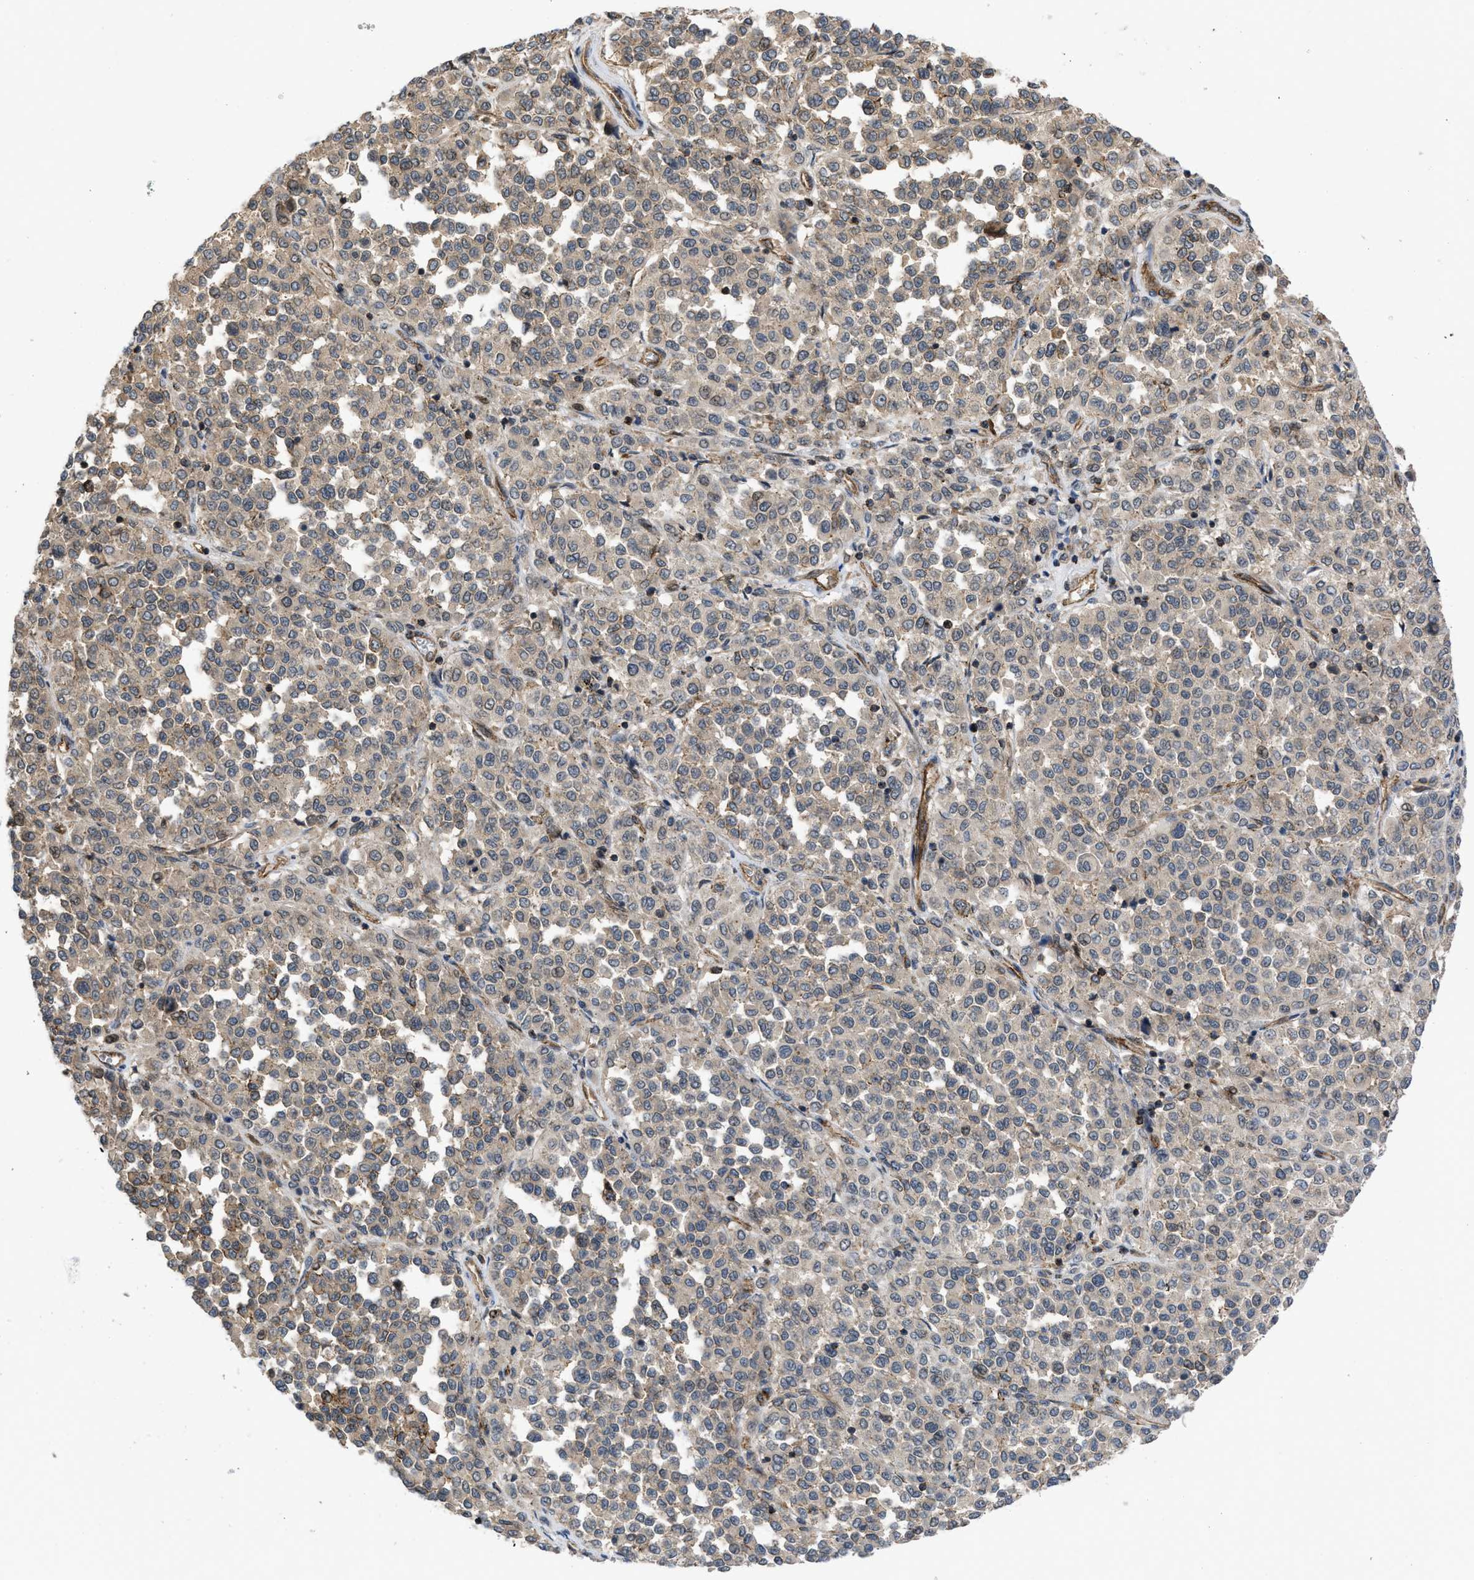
{"staining": {"intensity": "weak", "quantity": ">75%", "location": "cytoplasmic/membranous"}, "tissue": "melanoma", "cell_type": "Tumor cells", "image_type": "cancer", "snomed": [{"axis": "morphology", "description": "Malignant melanoma, Metastatic site"}, {"axis": "topography", "description": "Pancreas"}], "caption": "Malignant melanoma (metastatic site) stained for a protein reveals weak cytoplasmic/membranous positivity in tumor cells.", "gene": "GPATCH2L", "patient": {"sex": "female", "age": 30}}